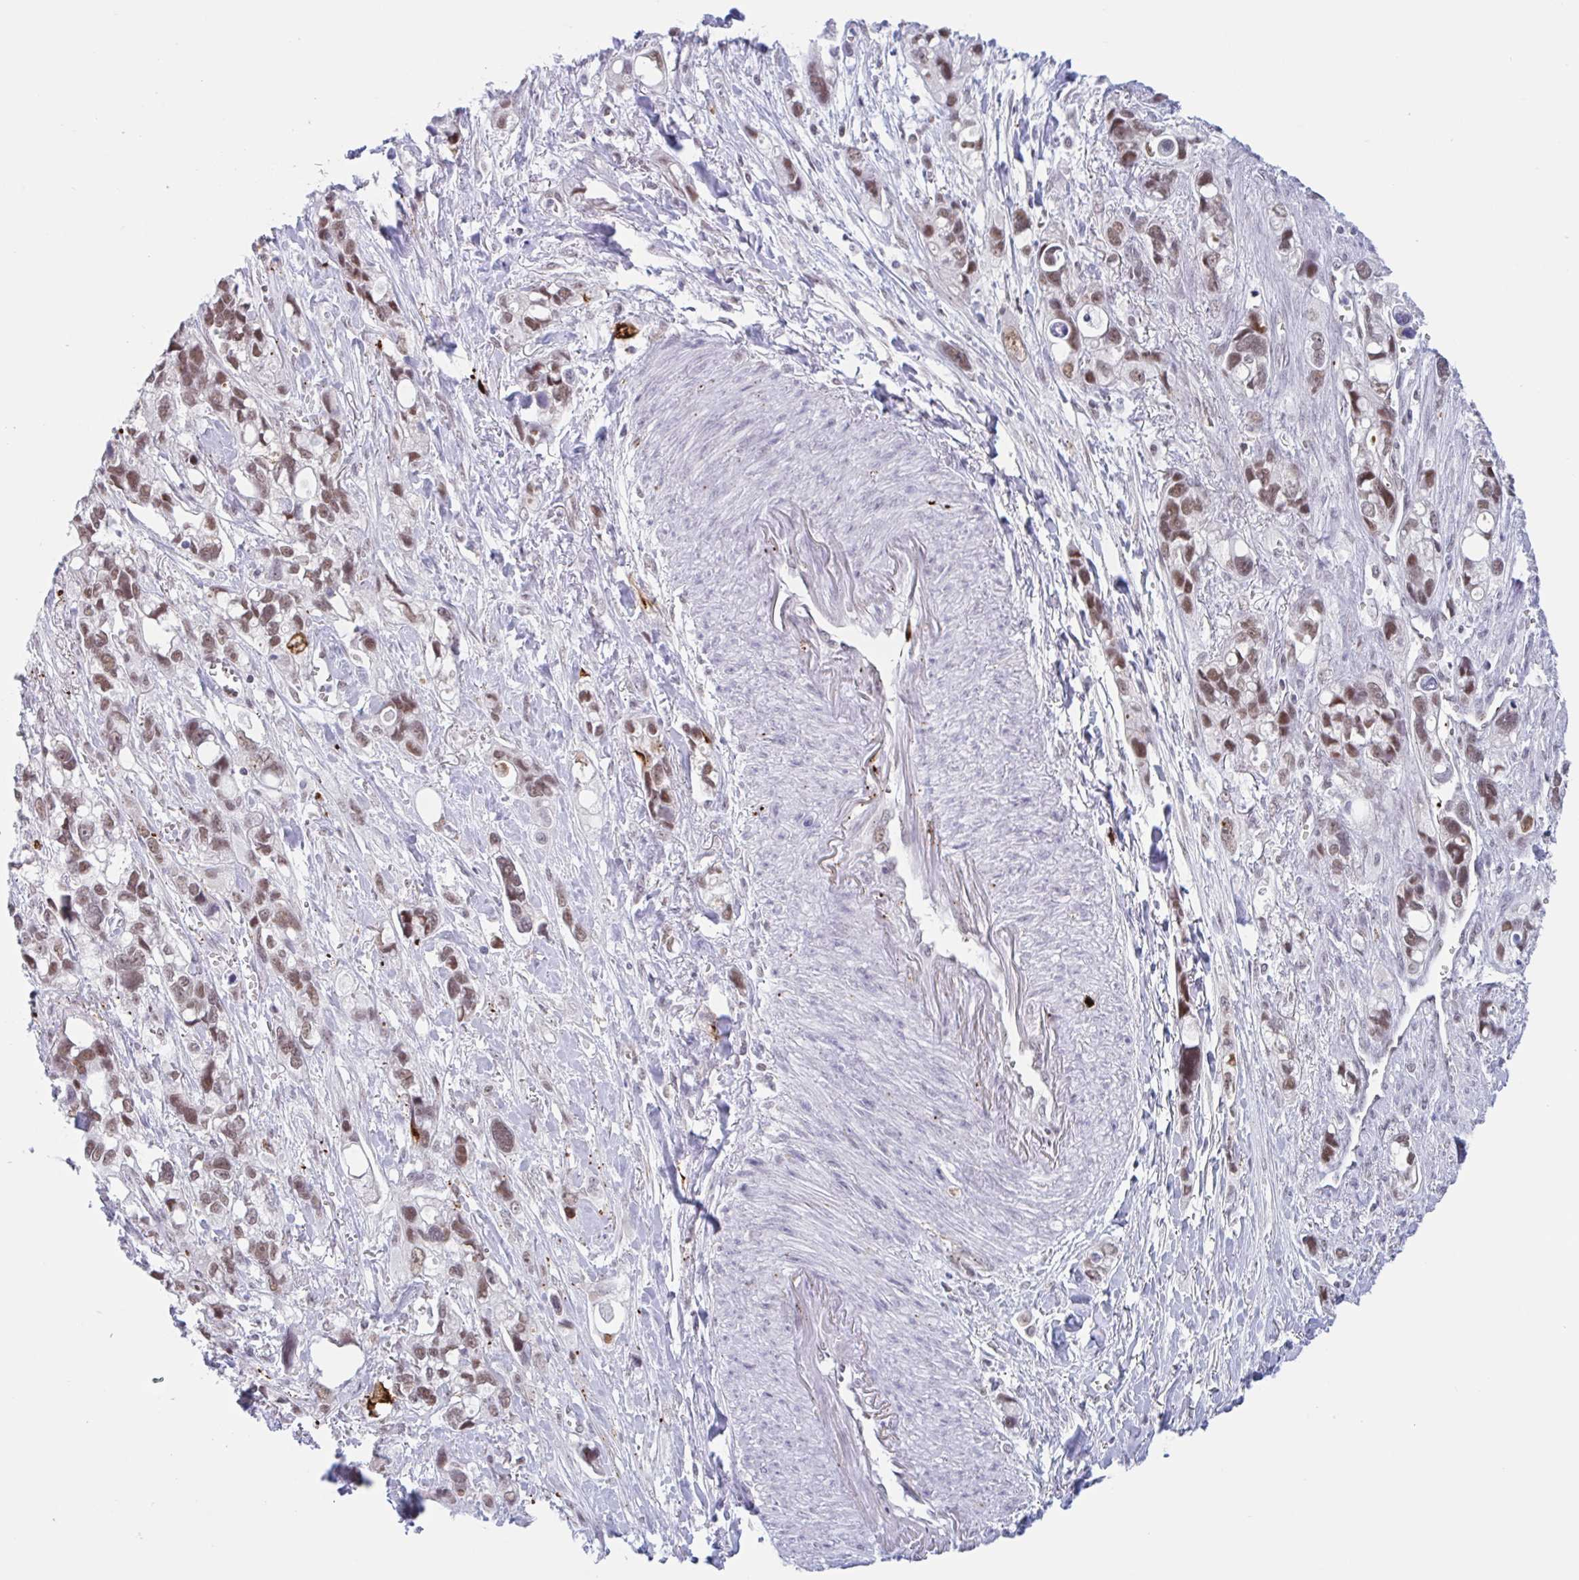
{"staining": {"intensity": "moderate", "quantity": ">75%", "location": "nuclear"}, "tissue": "stomach cancer", "cell_type": "Tumor cells", "image_type": "cancer", "snomed": [{"axis": "morphology", "description": "Adenocarcinoma, NOS"}, {"axis": "topography", "description": "Stomach, upper"}], "caption": "Protein analysis of stomach adenocarcinoma tissue reveals moderate nuclear positivity in approximately >75% of tumor cells. The protein is stained brown, and the nuclei are stained in blue (DAB (3,3'-diaminobenzidine) IHC with brightfield microscopy, high magnification).", "gene": "PLG", "patient": {"sex": "female", "age": 81}}